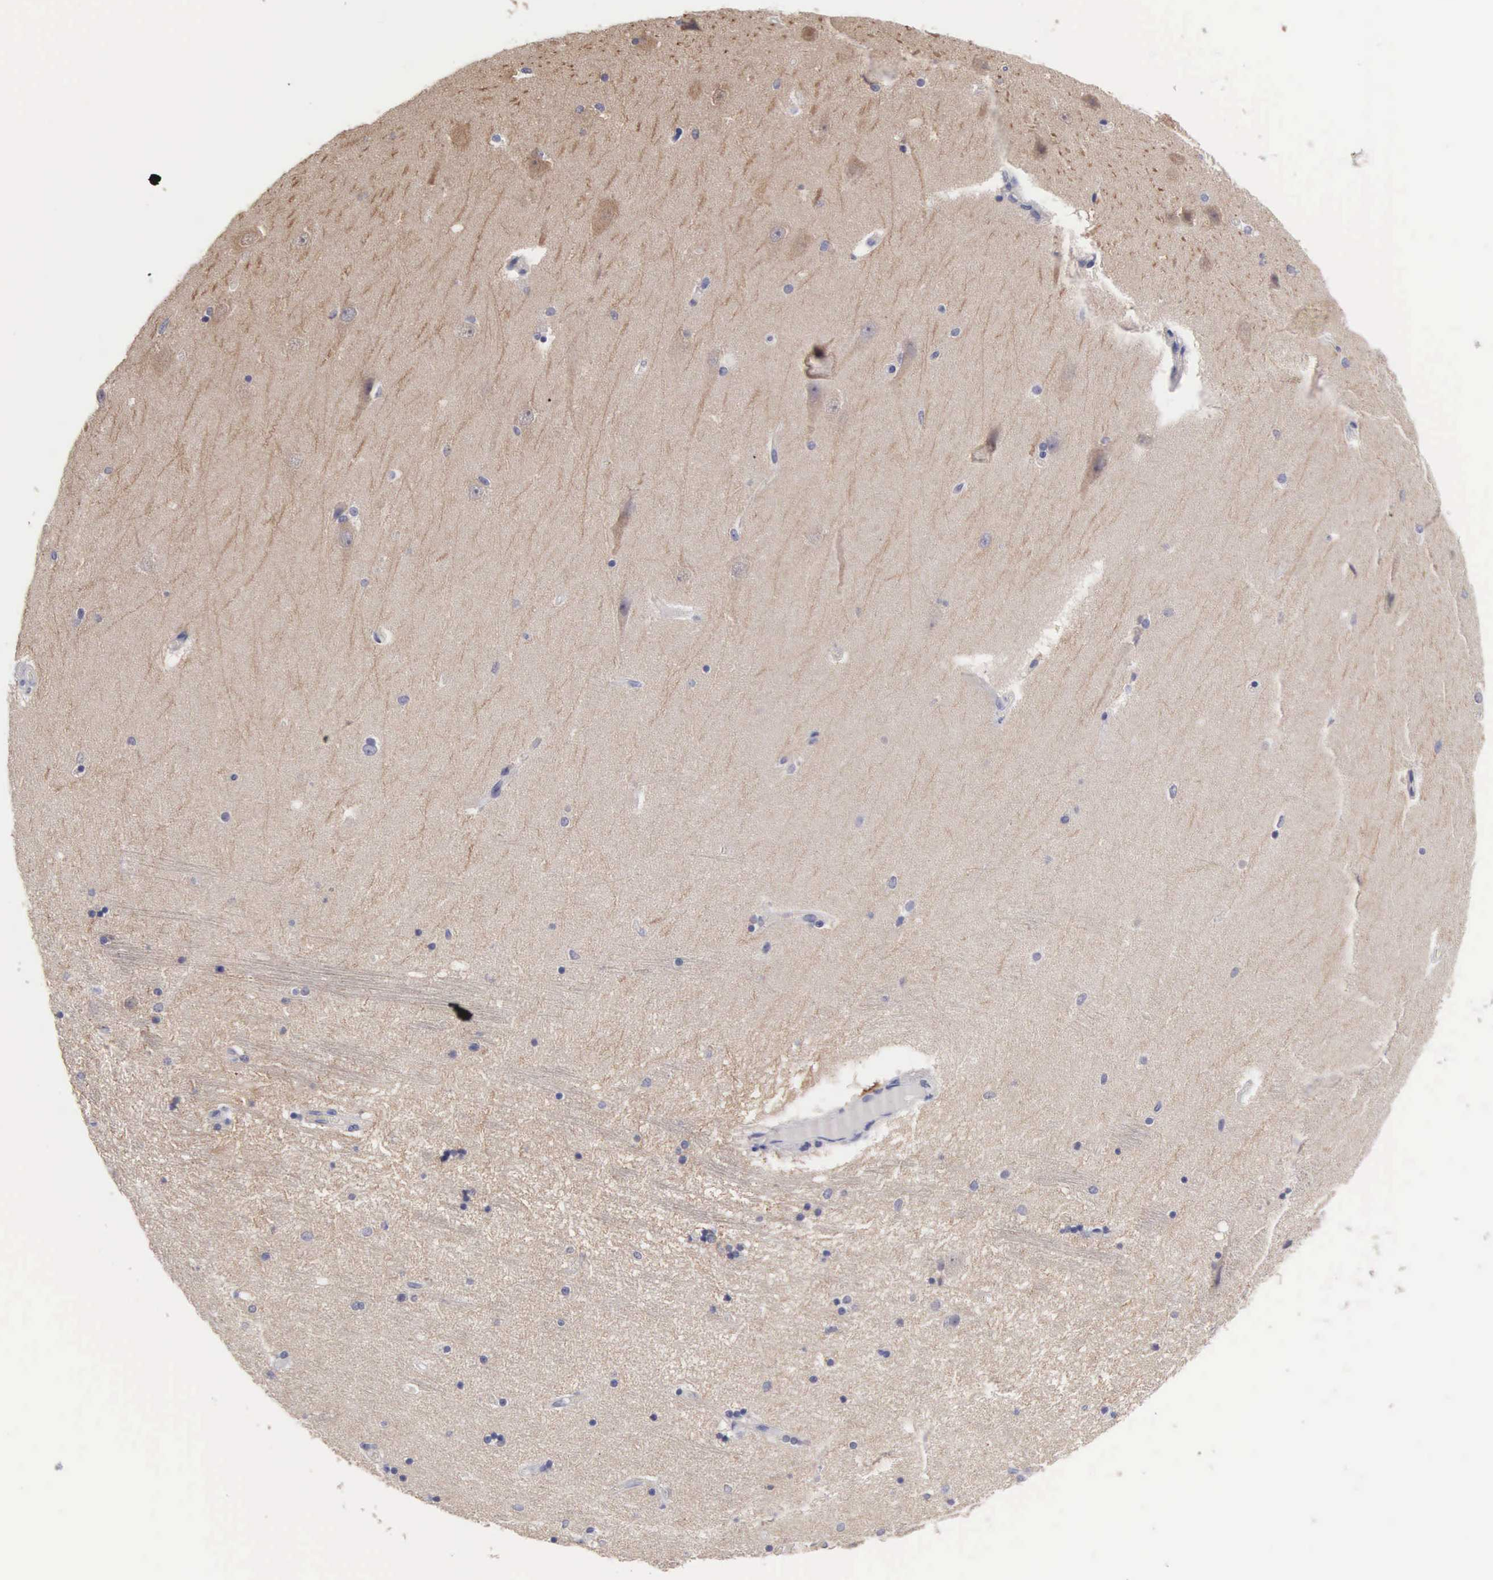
{"staining": {"intensity": "negative", "quantity": "none", "location": "none"}, "tissue": "hippocampus", "cell_type": "Glial cells", "image_type": "normal", "snomed": [{"axis": "morphology", "description": "Normal tissue, NOS"}, {"axis": "topography", "description": "Hippocampus"}], "caption": "Immunohistochemistry of unremarkable hippocampus demonstrates no expression in glial cells.", "gene": "SLITRK4", "patient": {"sex": "female", "age": 54}}